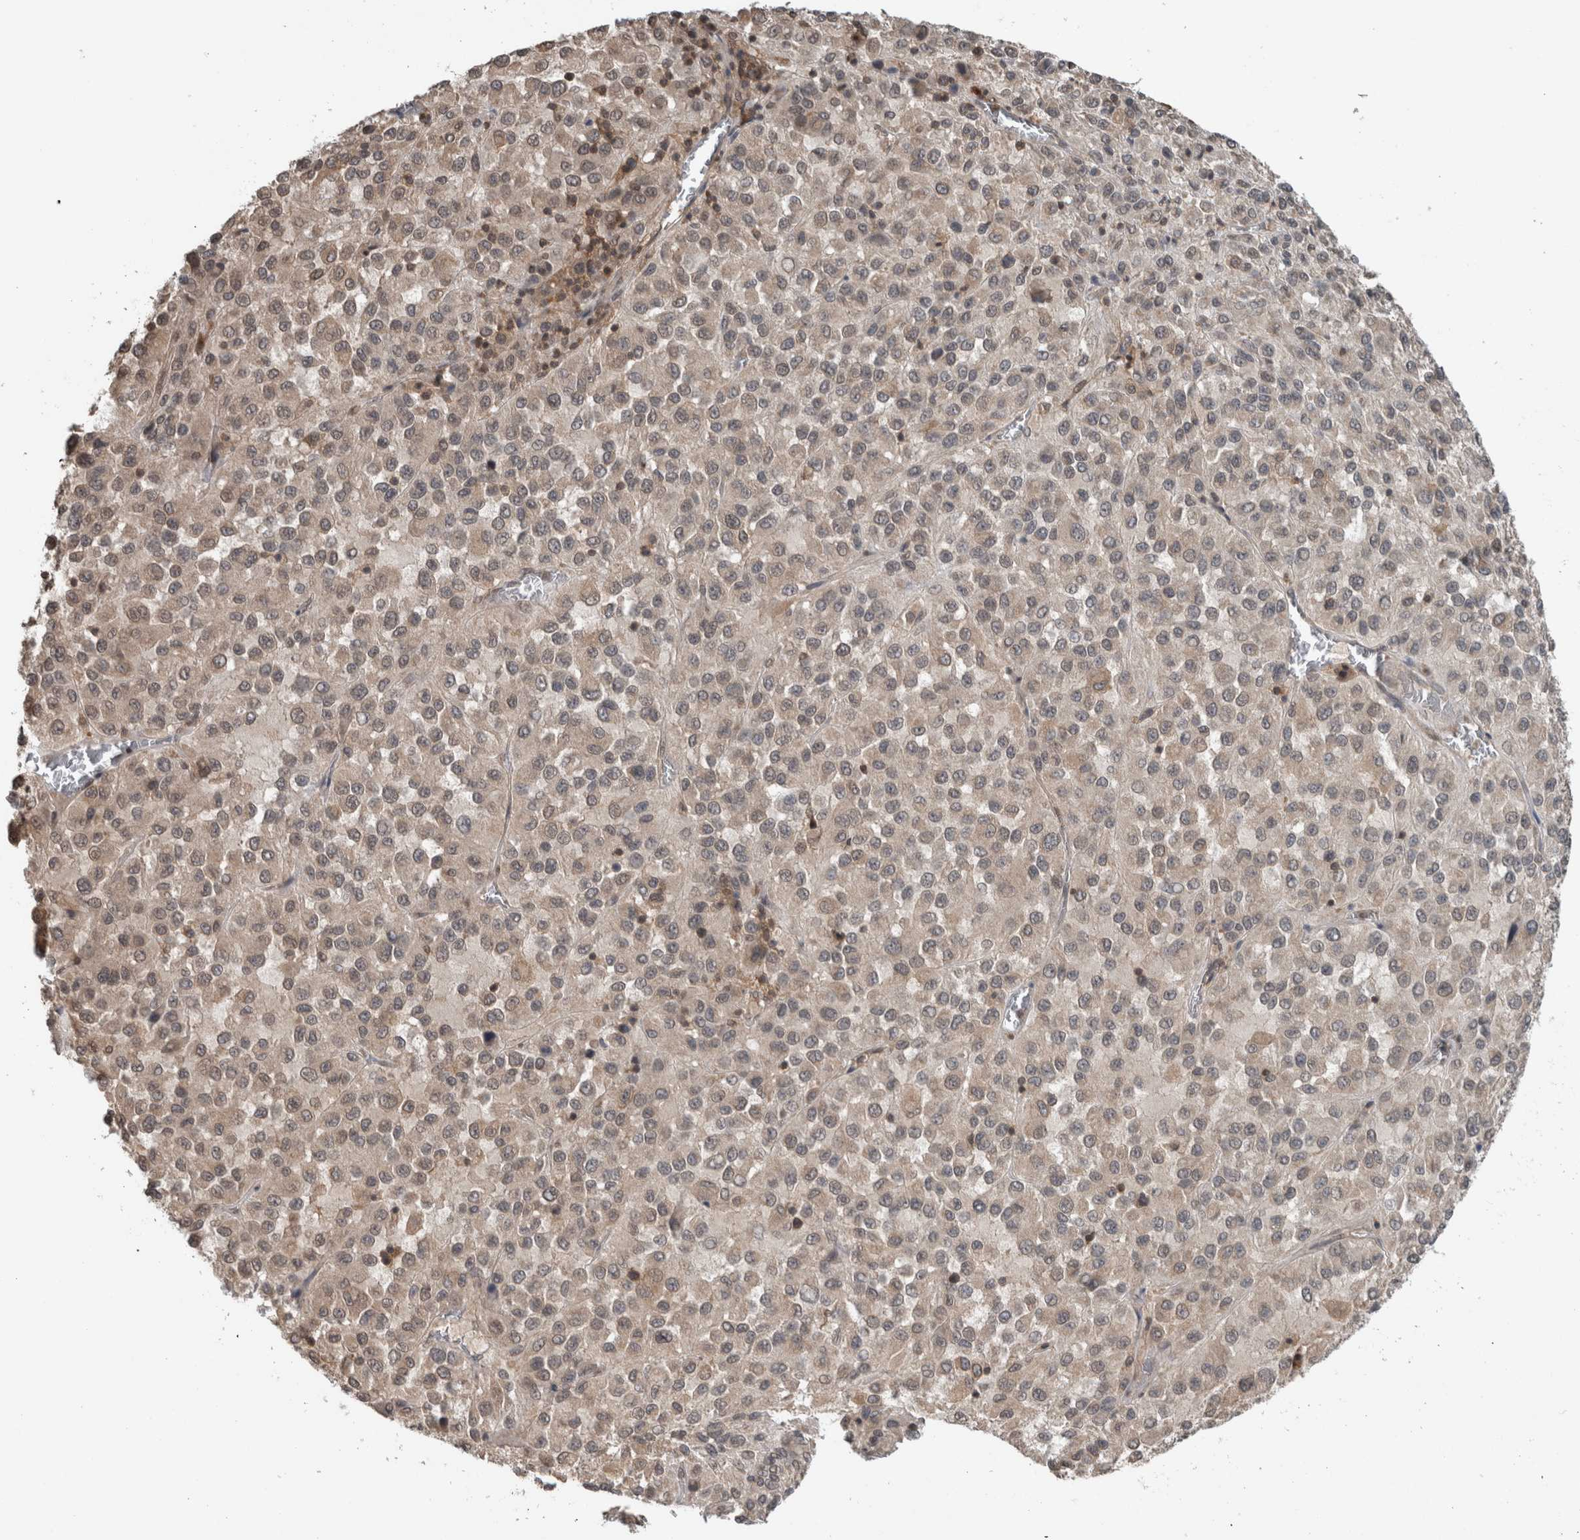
{"staining": {"intensity": "negative", "quantity": "none", "location": "none"}, "tissue": "melanoma", "cell_type": "Tumor cells", "image_type": "cancer", "snomed": [{"axis": "morphology", "description": "Malignant melanoma, Metastatic site"}, {"axis": "topography", "description": "Lung"}], "caption": "A photomicrograph of malignant melanoma (metastatic site) stained for a protein demonstrates no brown staining in tumor cells. The staining is performed using DAB (3,3'-diaminobenzidine) brown chromogen with nuclei counter-stained in using hematoxylin.", "gene": "SPAG7", "patient": {"sex": "male", "age": 64}}